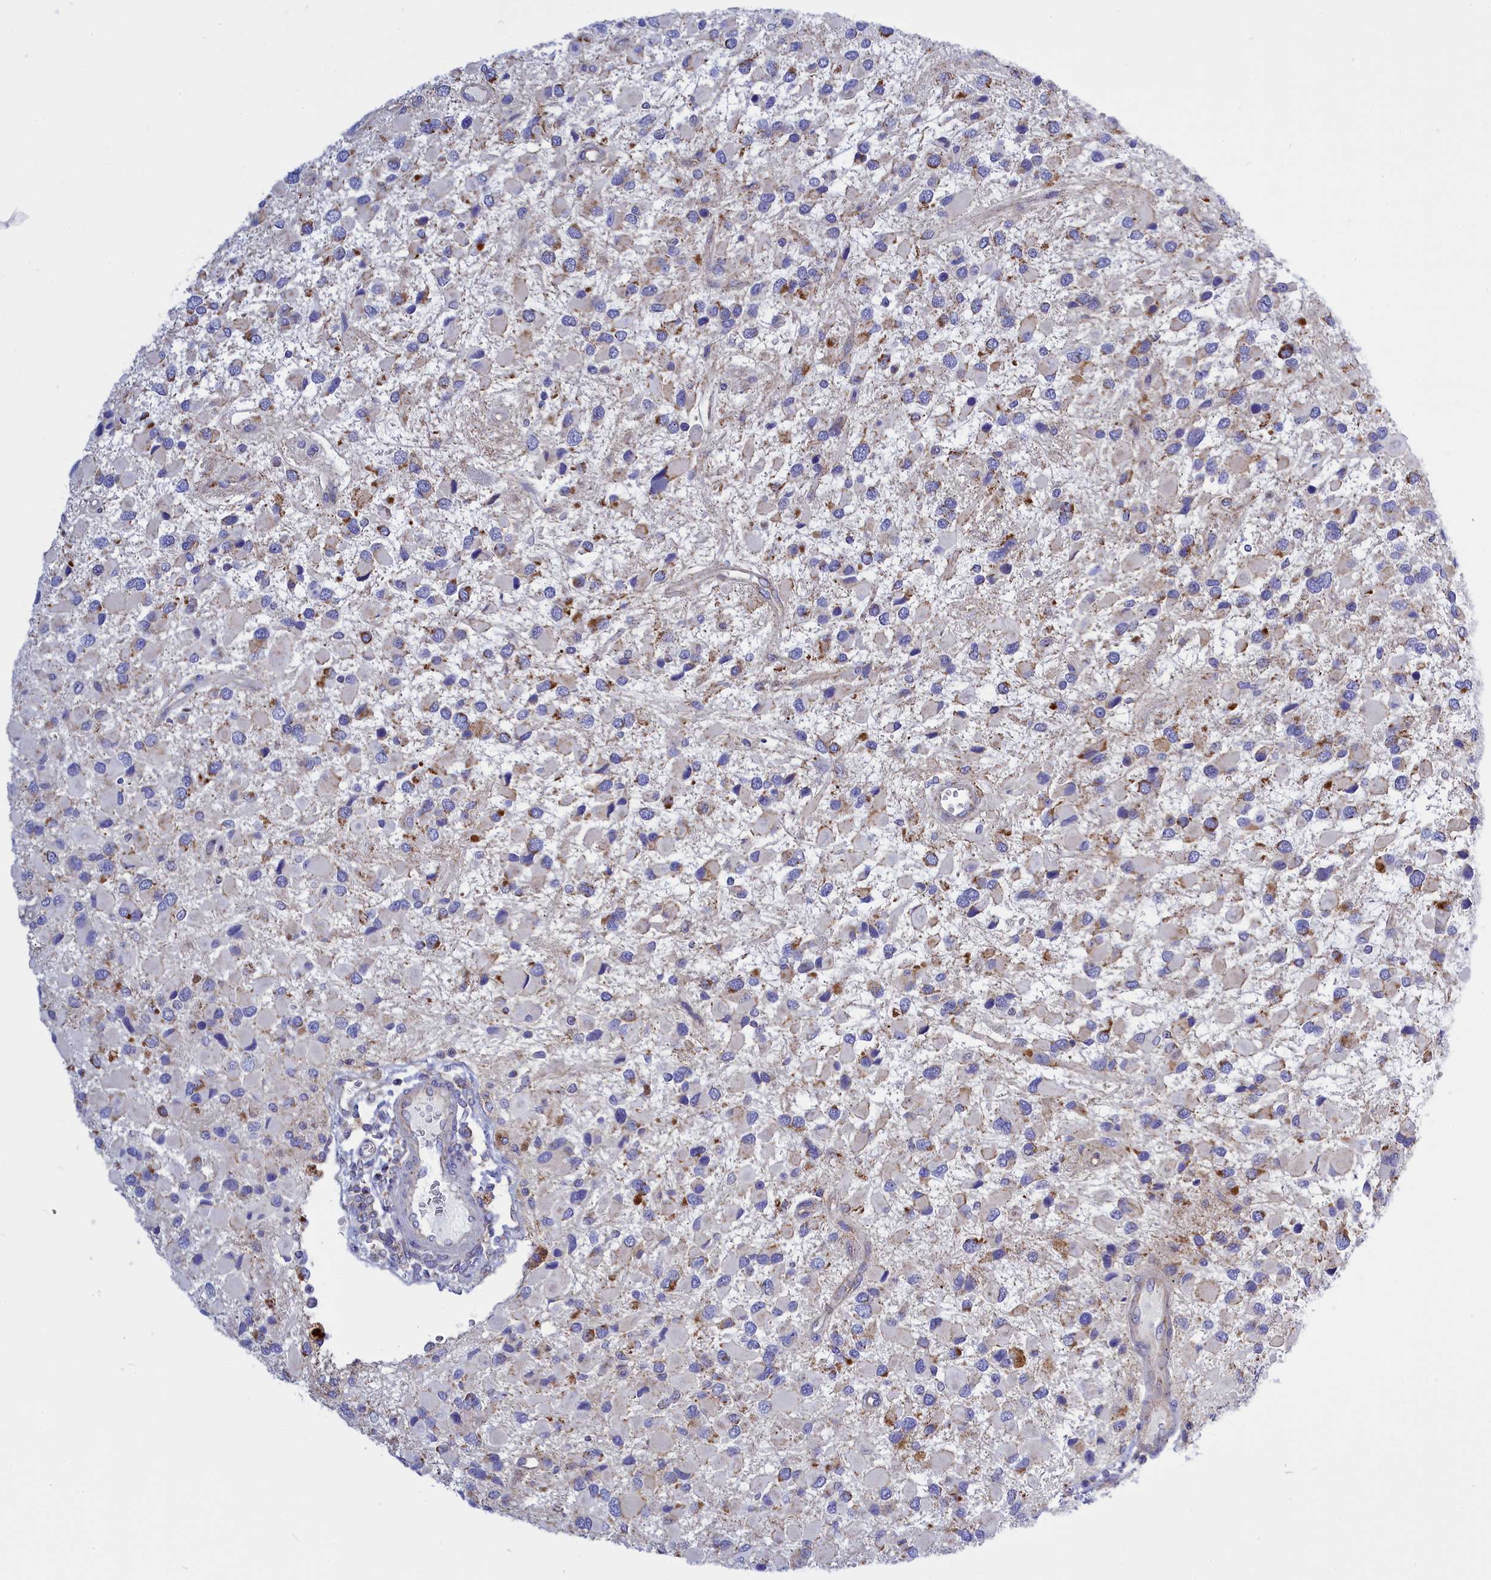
{"staining": {"intensity": "moderate", "quantity": "<25%", "location": "cytoplasmic/membranous"}, "tissue": "glioma", "cell_type": "Tumor cells", "image_type": "cancer", "snomed": [{"axis": "morphology", "description": "Glioma, malignant, High grade"}, {"axis": "topography", "description": "Brain"}], "caption": "Protein analysis of high-grade glioma (malignant) tissue displays moderate cytoplasmic/membranous staining in approximately <25% of tumor cells. The staining was performed using DAB to visualize the protein expression in brown, while the nuclei were stained in blue with hematoxylin (Magnification: 20x).", "gene": "CCRL2", "patient": {"sex": "male", "age": 53}}